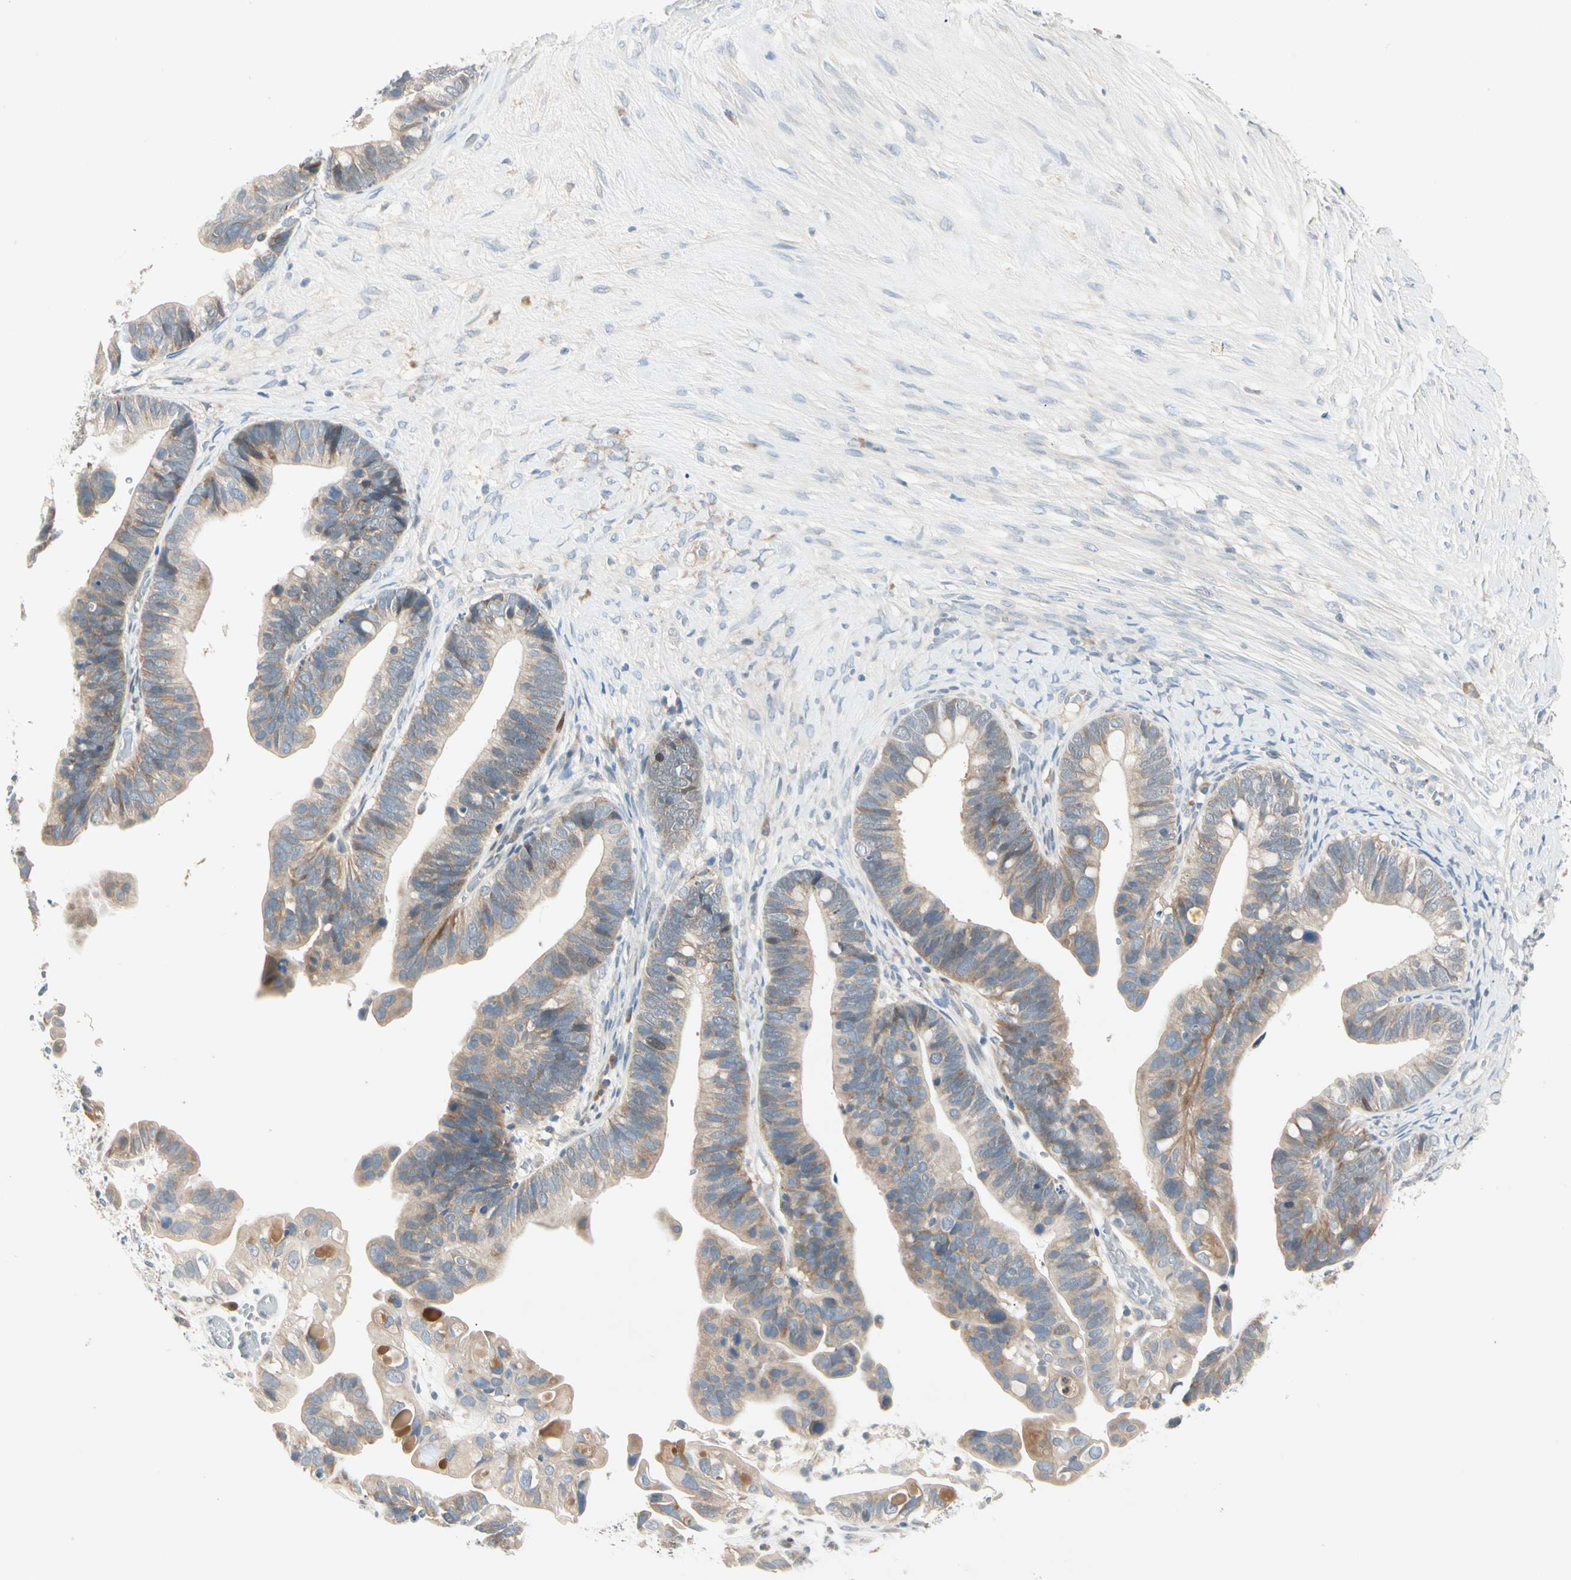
{"staining": {"intensity": "weak", "quantity": "25%-75%", "location": "cytoplasmic/membranous"}, "tissue": "ovarian cancer", "cell_type": "Tumor cells", "image_type": "cancer", "snomed": [{"axis": "morphology", "description": "Cystadenocarcinoma, serous, NOS"}, {"axis": "topography", "description": "Ovary"}], "caption": "A high-resolution micrograph shows immunohistochemistry staining of ovarian cancer (serous cystadenocarcinoma), which demonstrates weak cytoplasmic/membranous staining in about 25%-75% of tumor cells. (DAB IHC with brightfield microscopy, high magnification).", "gene": "IL1R1", "patient": {"sex": "female", "age": 56}}